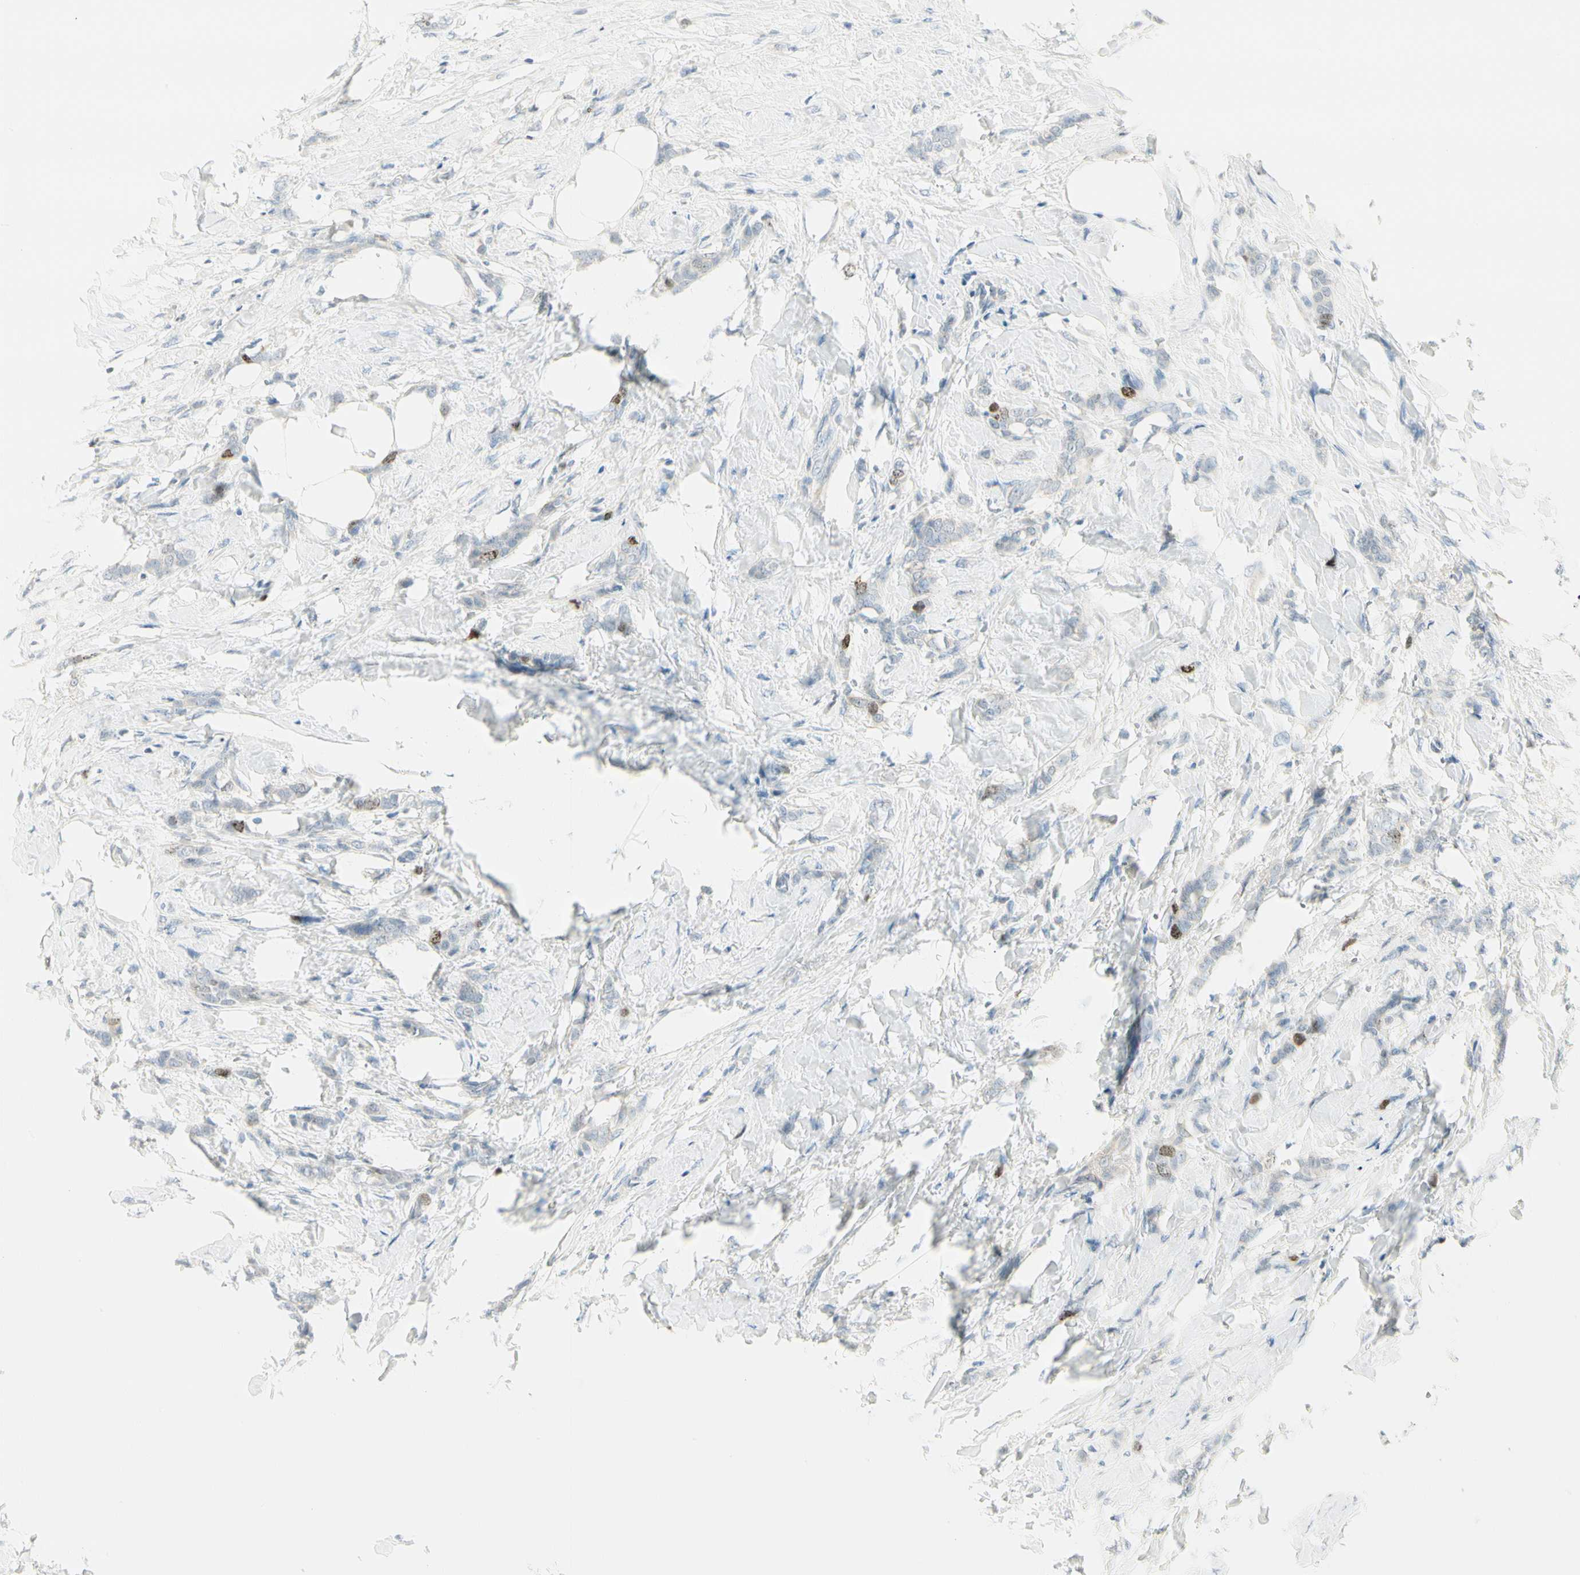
{"staining": {"intensity": "moderate", "quantity": "<25%", "location": "nuclear"}, "tissue": "breast cancer", "cell_type": "Tumor cells", "image_type": "cancer", "snomed": [{"axis": "morphology", "description": "Lobular carcinoma, in situ"}, {"axis": "morphology", "description": "Lobular carcinoma"}, {"axis": "topography", "description": "Breast"}], "caption": "Protein expression analysis of breast lobular carcinoma in situ demonstrates moderate nuclear positivity in about <25% of tumor cells.", "gene": "PITX1", "patient": {"sex": "female", "age": 41}}